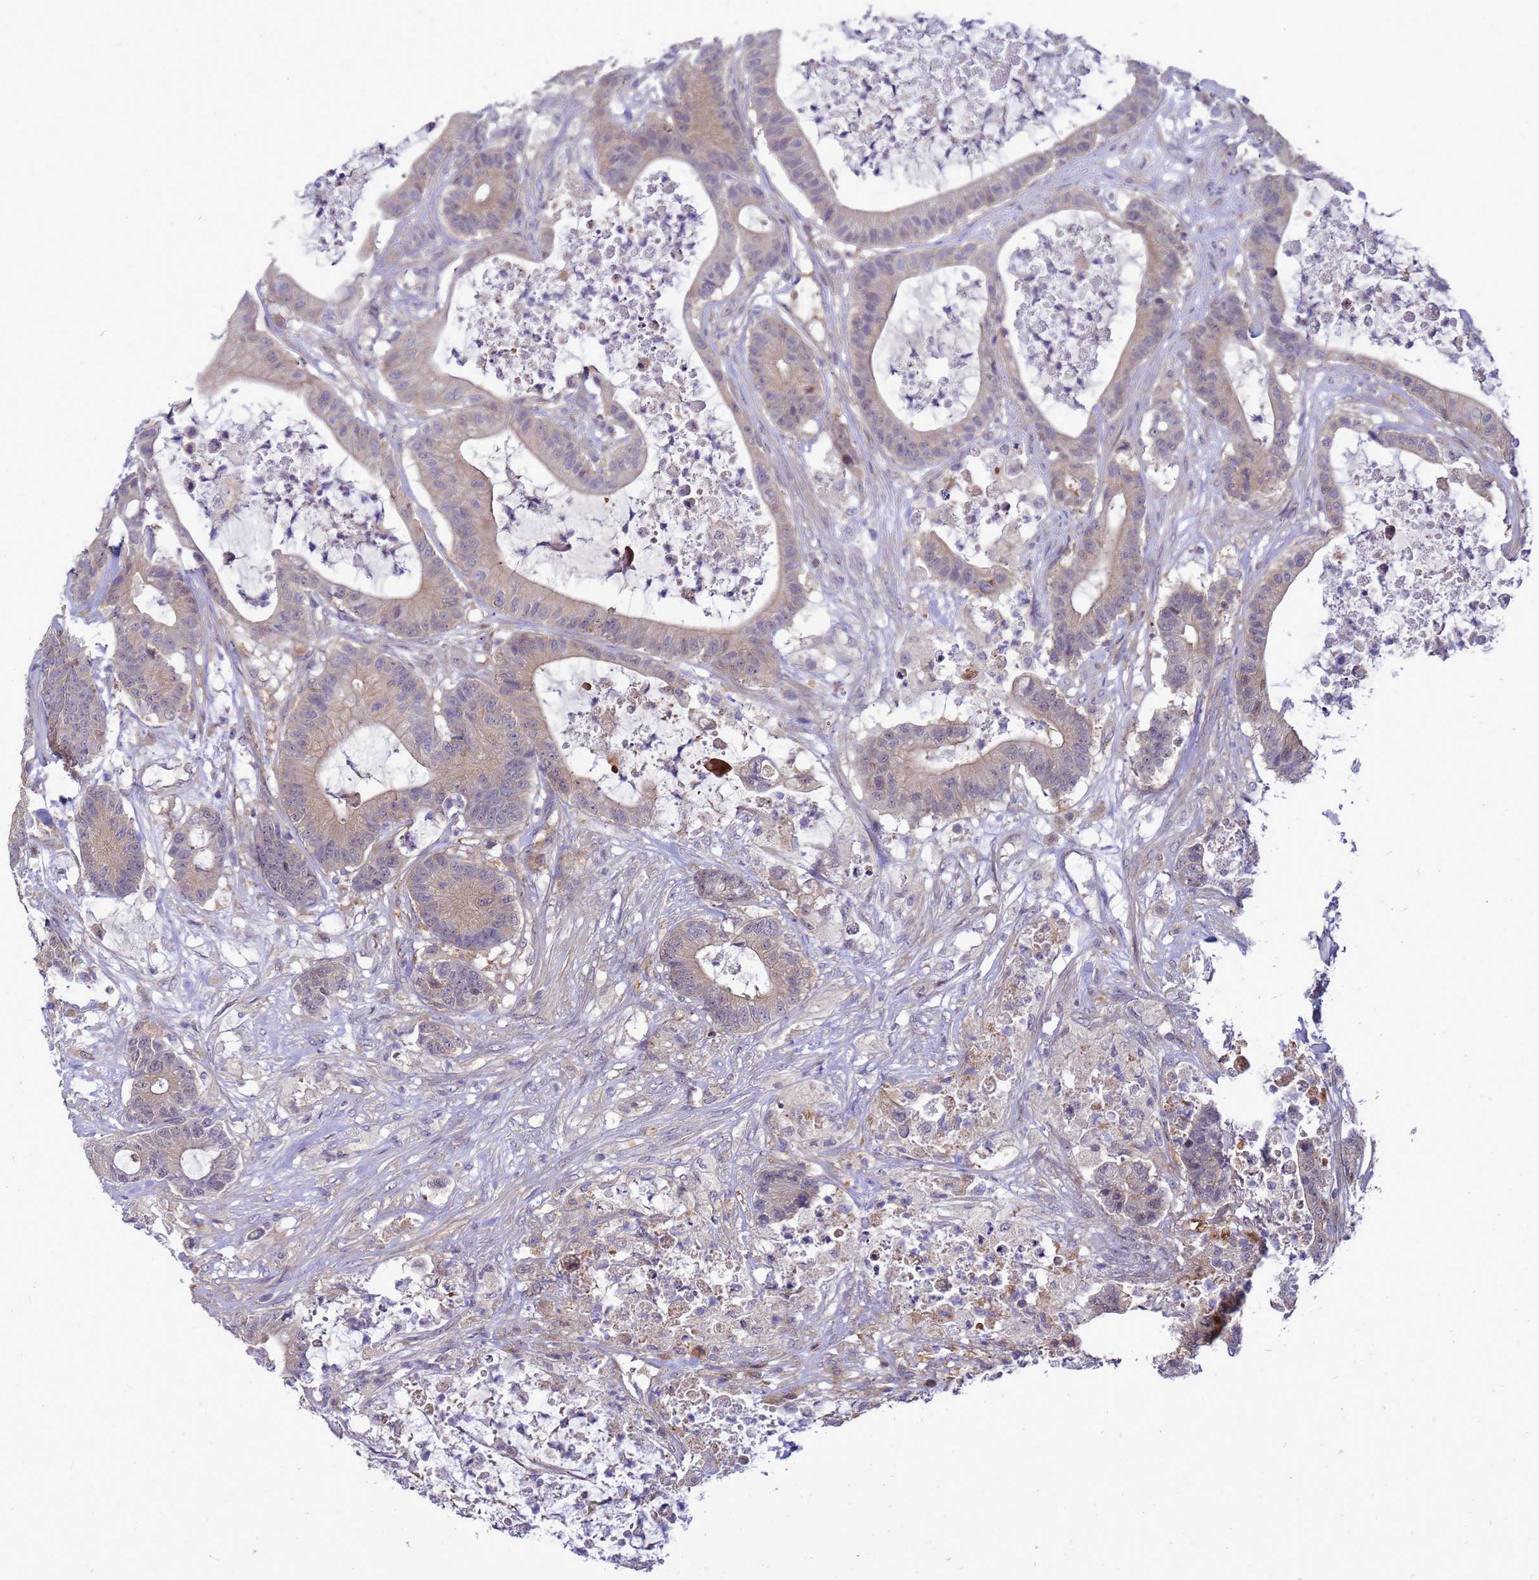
{"staining": {"intensity": "weak", "quantity": ">75%", "location": "cytoplasmic/membranous"}, "tissue": "colorectal cancer", "cell_type": "Tumor cells", "image_type": "cancer", "snomed": [{"axis": "morphology", "description": "Adenocarcinoma, NOS"}, {"axis": "topography", "description": "Colon"}], "caption": "Approximately >75% of tumor cells in adenocarcinoma (colorectal) demonstrate weak cytoplasmic/membranous protein expression as visualized by brown immunohistochemical staining.", "gene": "ENOPH1", "patient": {"sex": "female", "age": 84}}